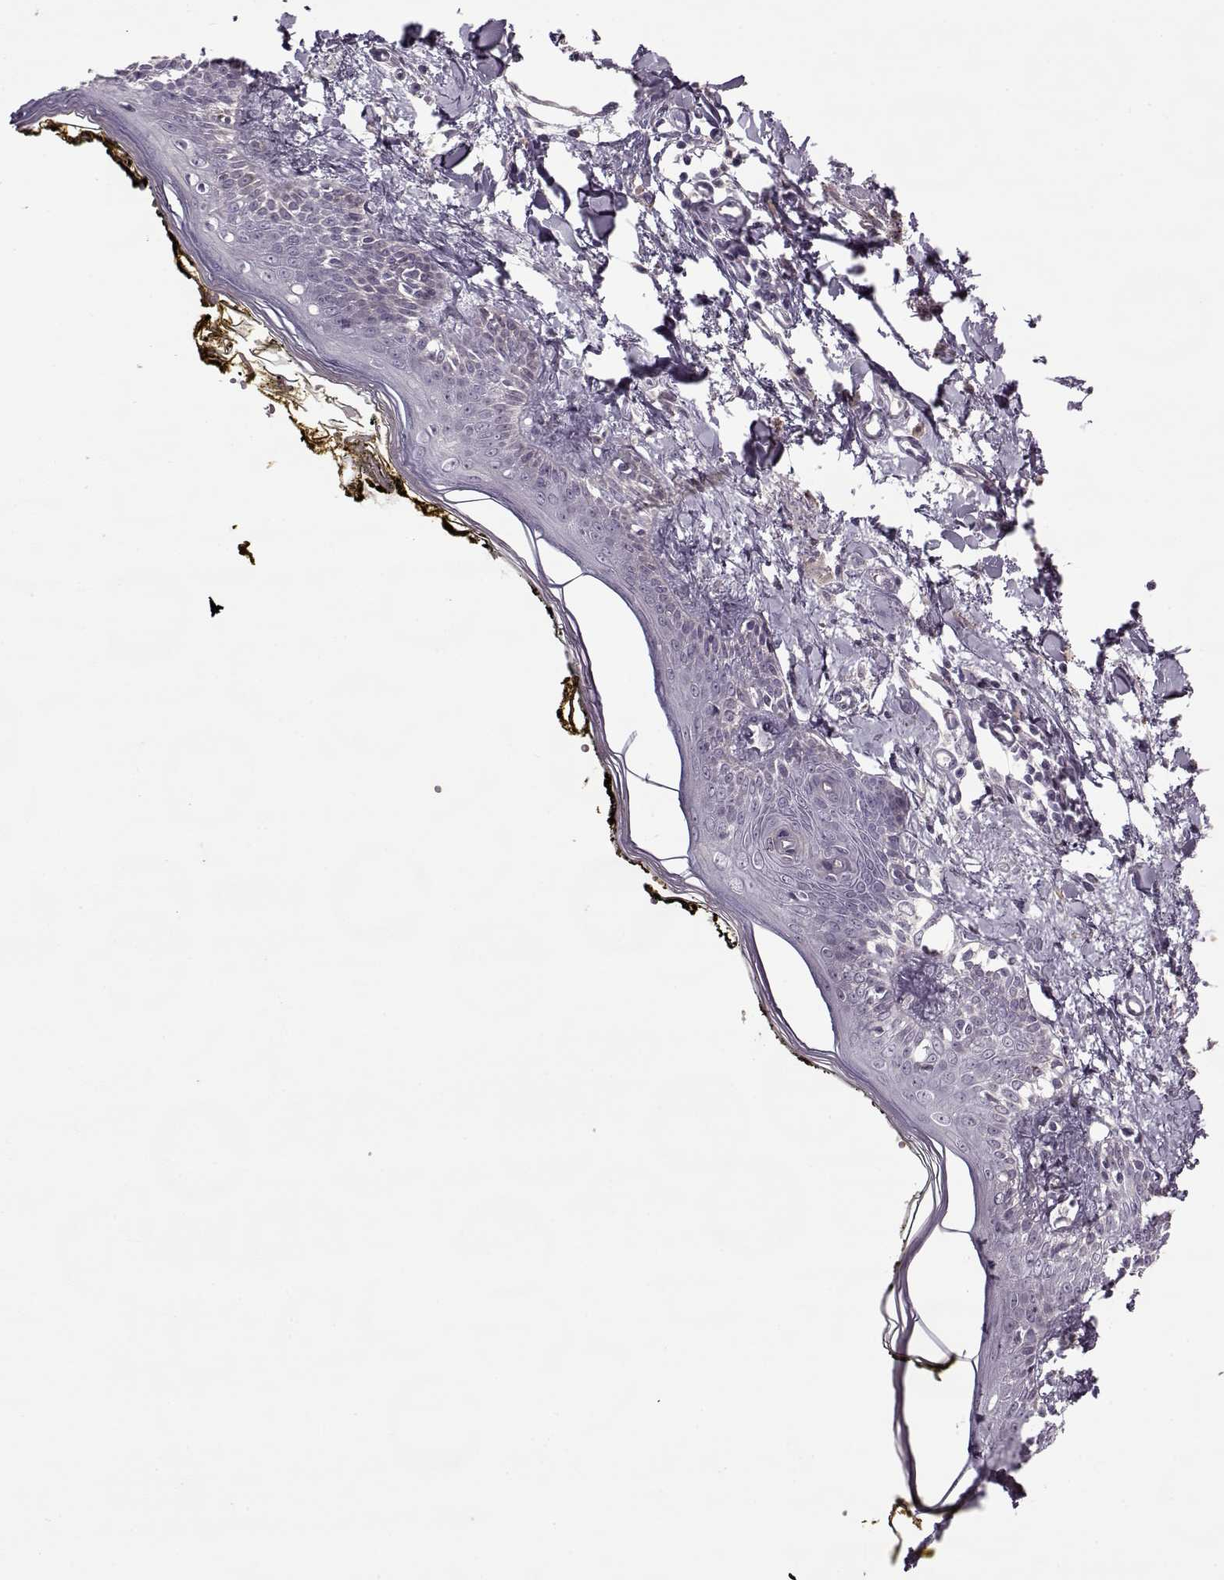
{"staining": {"intensity": "negative", "quantity": "none", "location": "none"}, "tissue": "skin", "cell_type": "Fibroblasts", "image_type": "normal", "snomed": [{"axis": "morphology", "description": "Normal tissue, NOS"}, {"axis": "topography", "description": "Skin"}], "caption": "The image demonstrates no staining of fibroblasts in benign skin. (DAB immunohistochemistry, high magnification).", "gene": "ACOT11", "patient": {"sex": "male", "age": 76}}